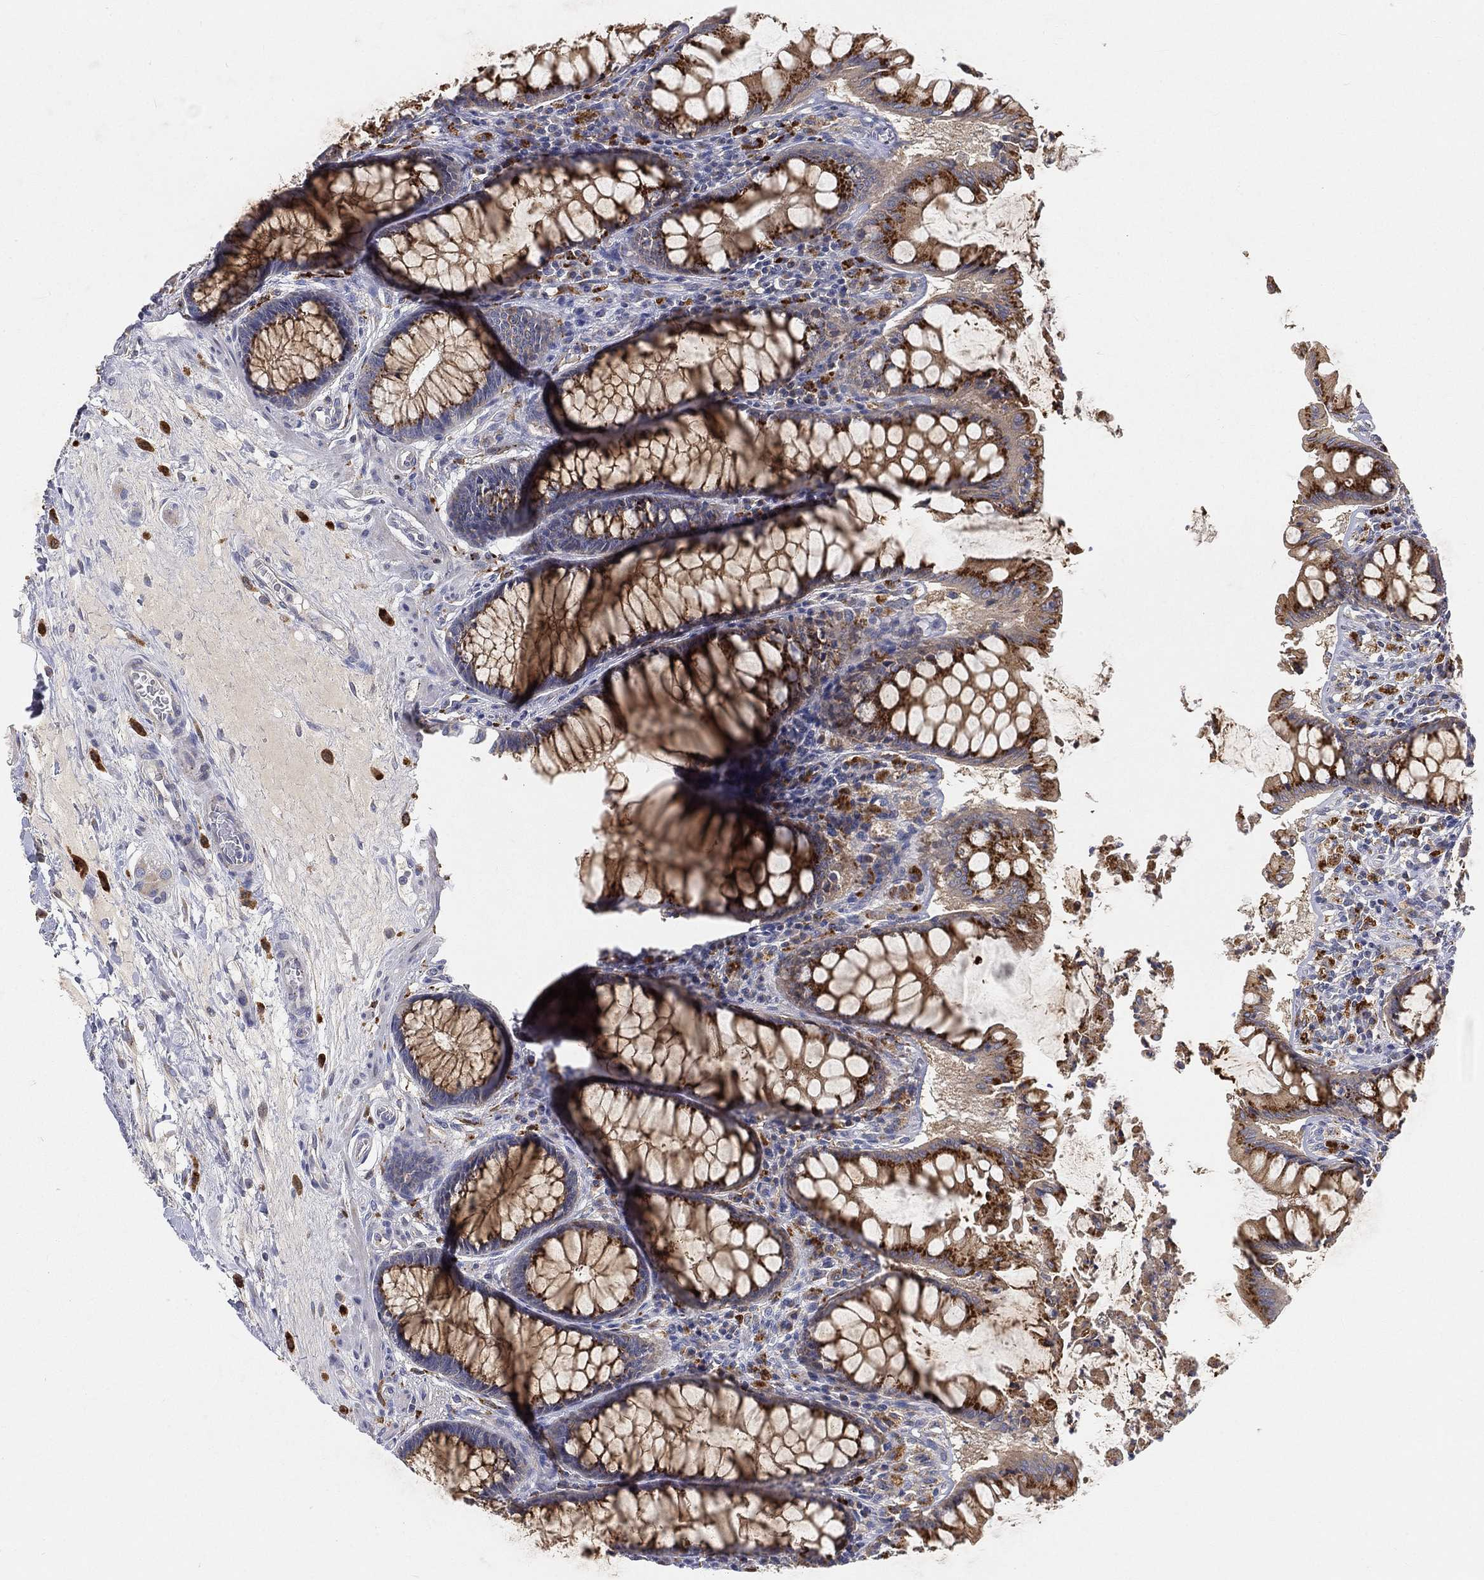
{"staining": {"intensity": "negative", "quantity": "none", "location": "none"}, "tissue": "colon", "cell_type": "Endothelial cells", "image_type": "normal", "snomed": [{"axis": "morphology", "description": "Normal tissue, NOS"}, {"axis": "topography", "description": "Colon"}], "caption": "IHC micrograph of benign colon stained for a protein (brown), which shows no expression in endothelial cells.", "gene": "CTSL", "patient": {"sex": "female", "age": 65}}